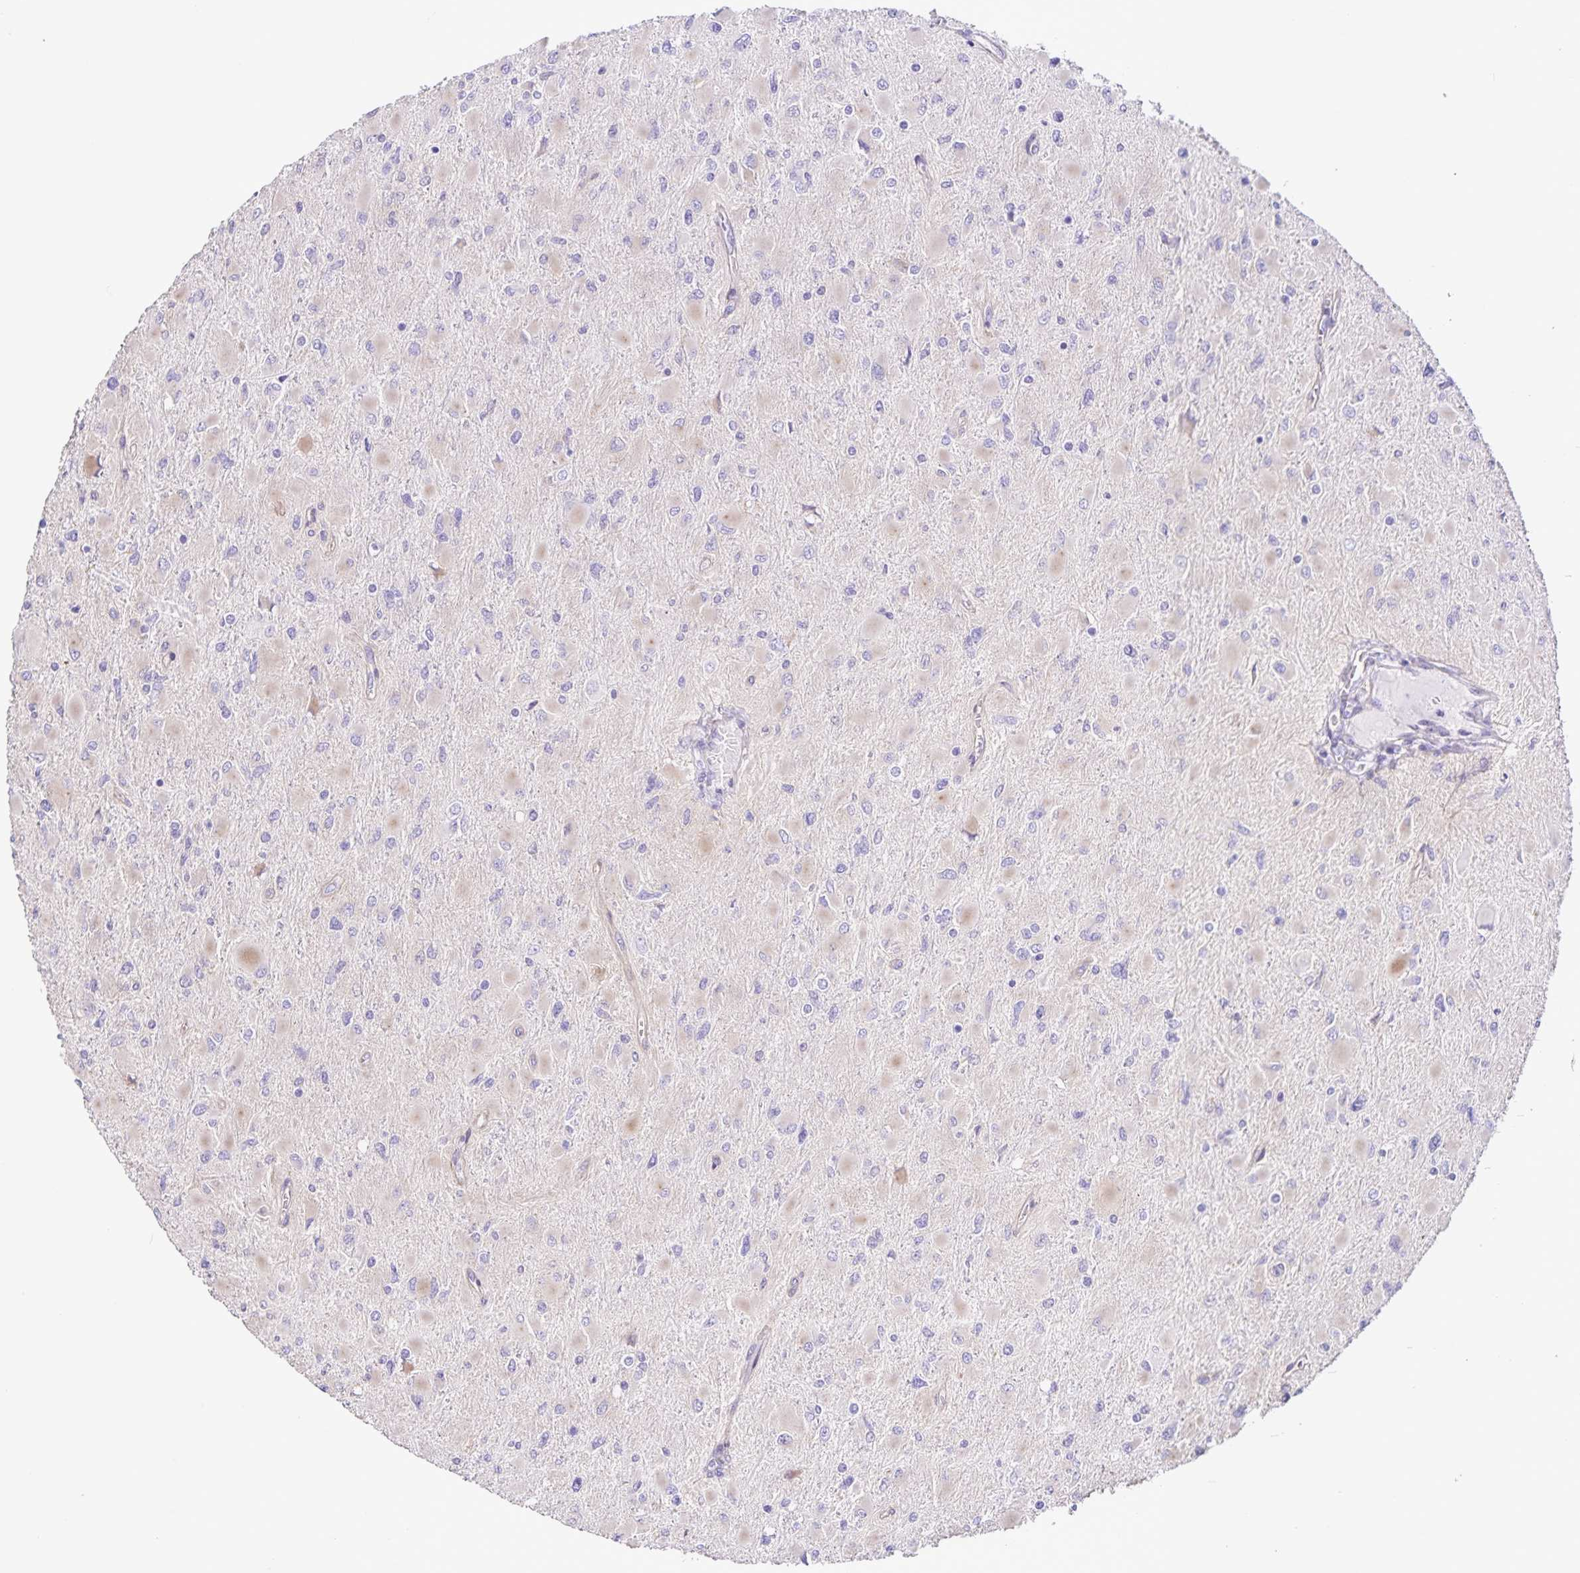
{"staining": {"intensity": "weak", "quantity": "<25%", "location": "cytoplasmic/membranous"}, "tissue": "glioma", "cell_type": "Tumor cells", "image_type": "cancer", "snomed": [{"axis": "morphology", "description": "Glioma, malignant, High grade"}, {"axis": "topography", "description": "Cerebral cortex"}], "caption": "Image shows no protein positivity in tumor cells of high-grade glioma (malignant) tissue.", "gene": "BOLL", "patient": {"sex": "female", "age": 36}}